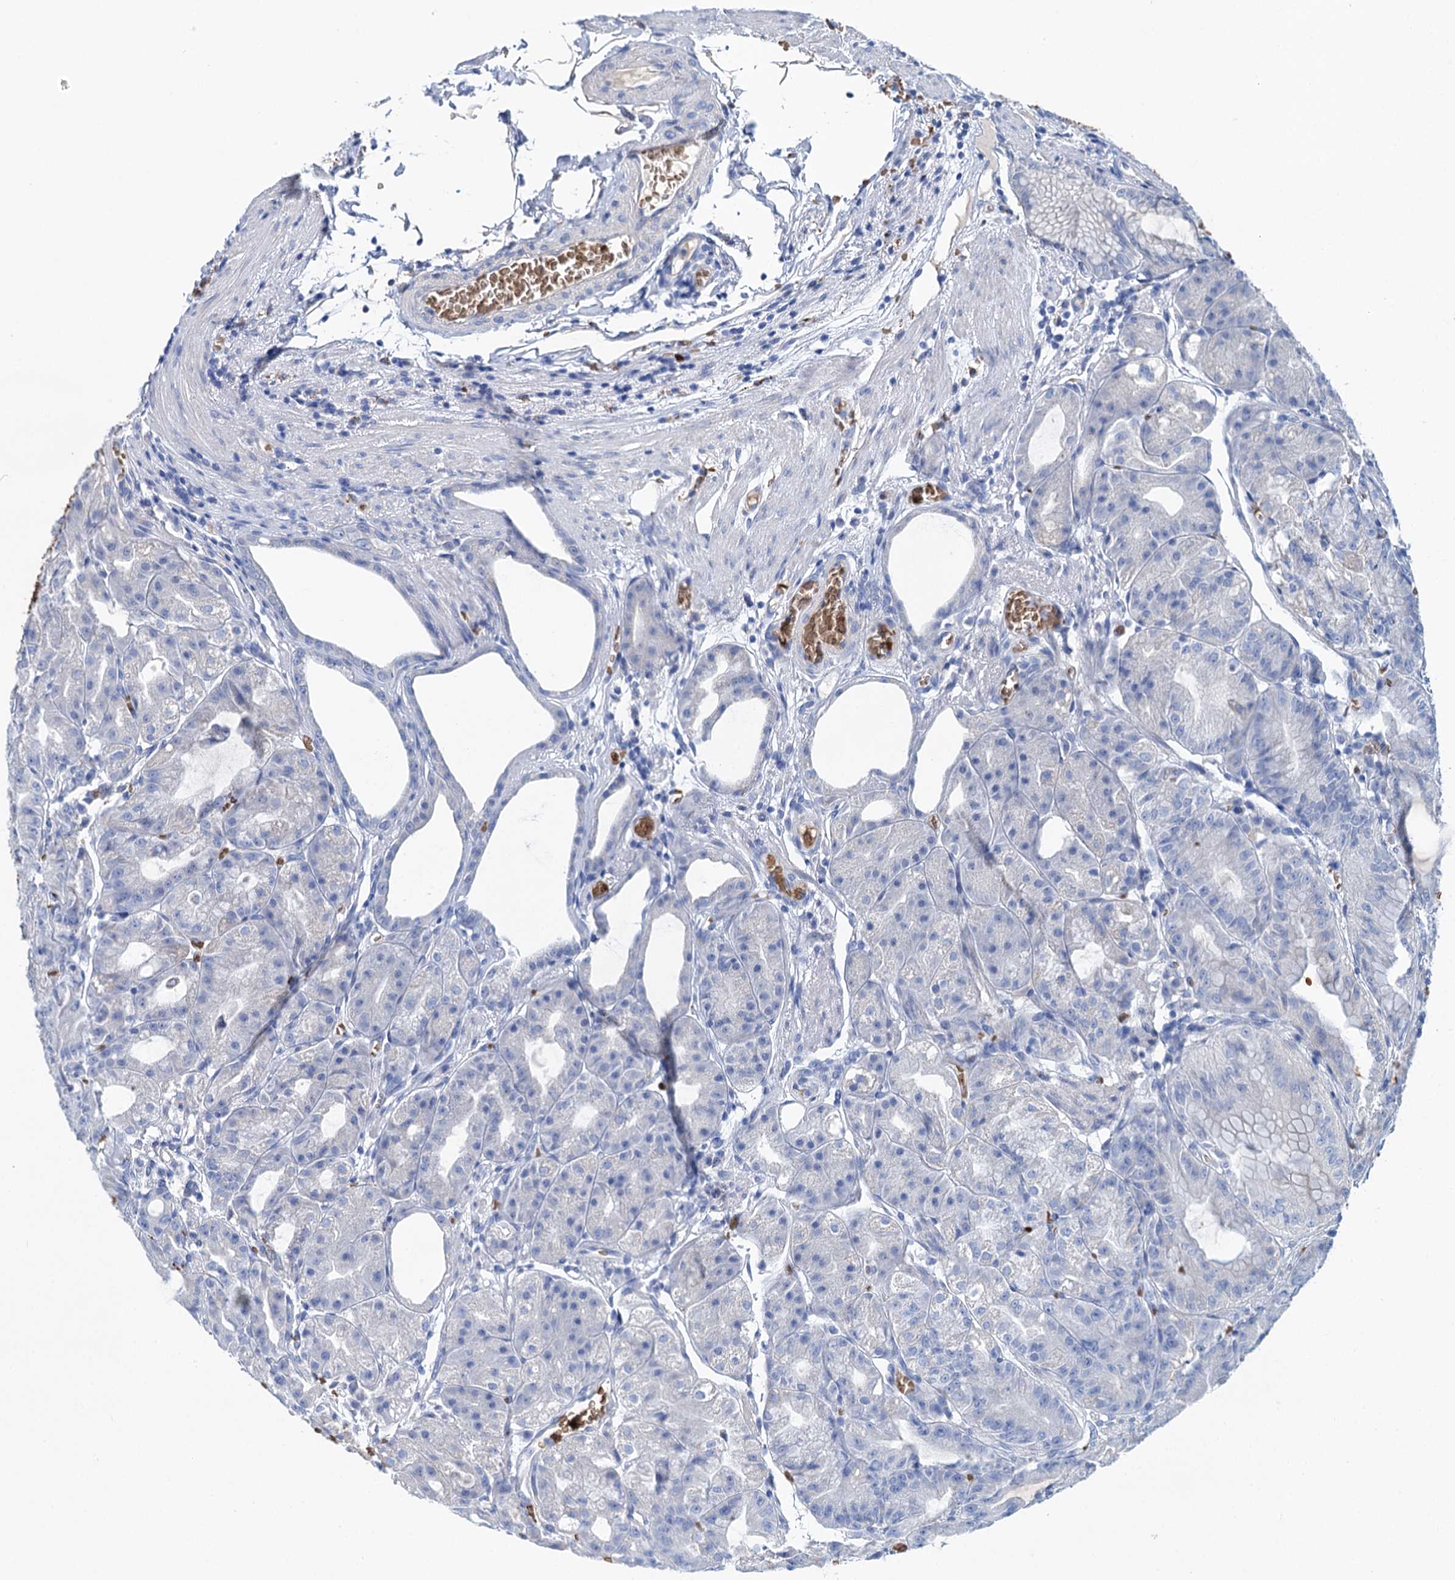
{"staining": {"intensity": "negative", "quantity": "none", "location": "none"}, "tissue": "stomach", "cell_type": "Glandular cells", "image_type": "normal", "snomed": [{"axis": "morphology", "description": "Normal tissue, NOS"}, {"axis": "topography", "description": "Stomach, upper"}, {"axis": "topography", "description": "Stomach, lower"}], "caption": "An immunohistochemistry (IHC) histopathology image of unremarkable stomach is shown. There is no staining in glandular cells of stomach. The staining was performed using DAB (3,3'-diaminobenzidine) to visualize the protein expression in brown, while the nuclei were stained in blue with hematoxylin (Magnification: 20x).", "gene": "RPUSD3", "patient": {"sex": "male", "age": 71}}